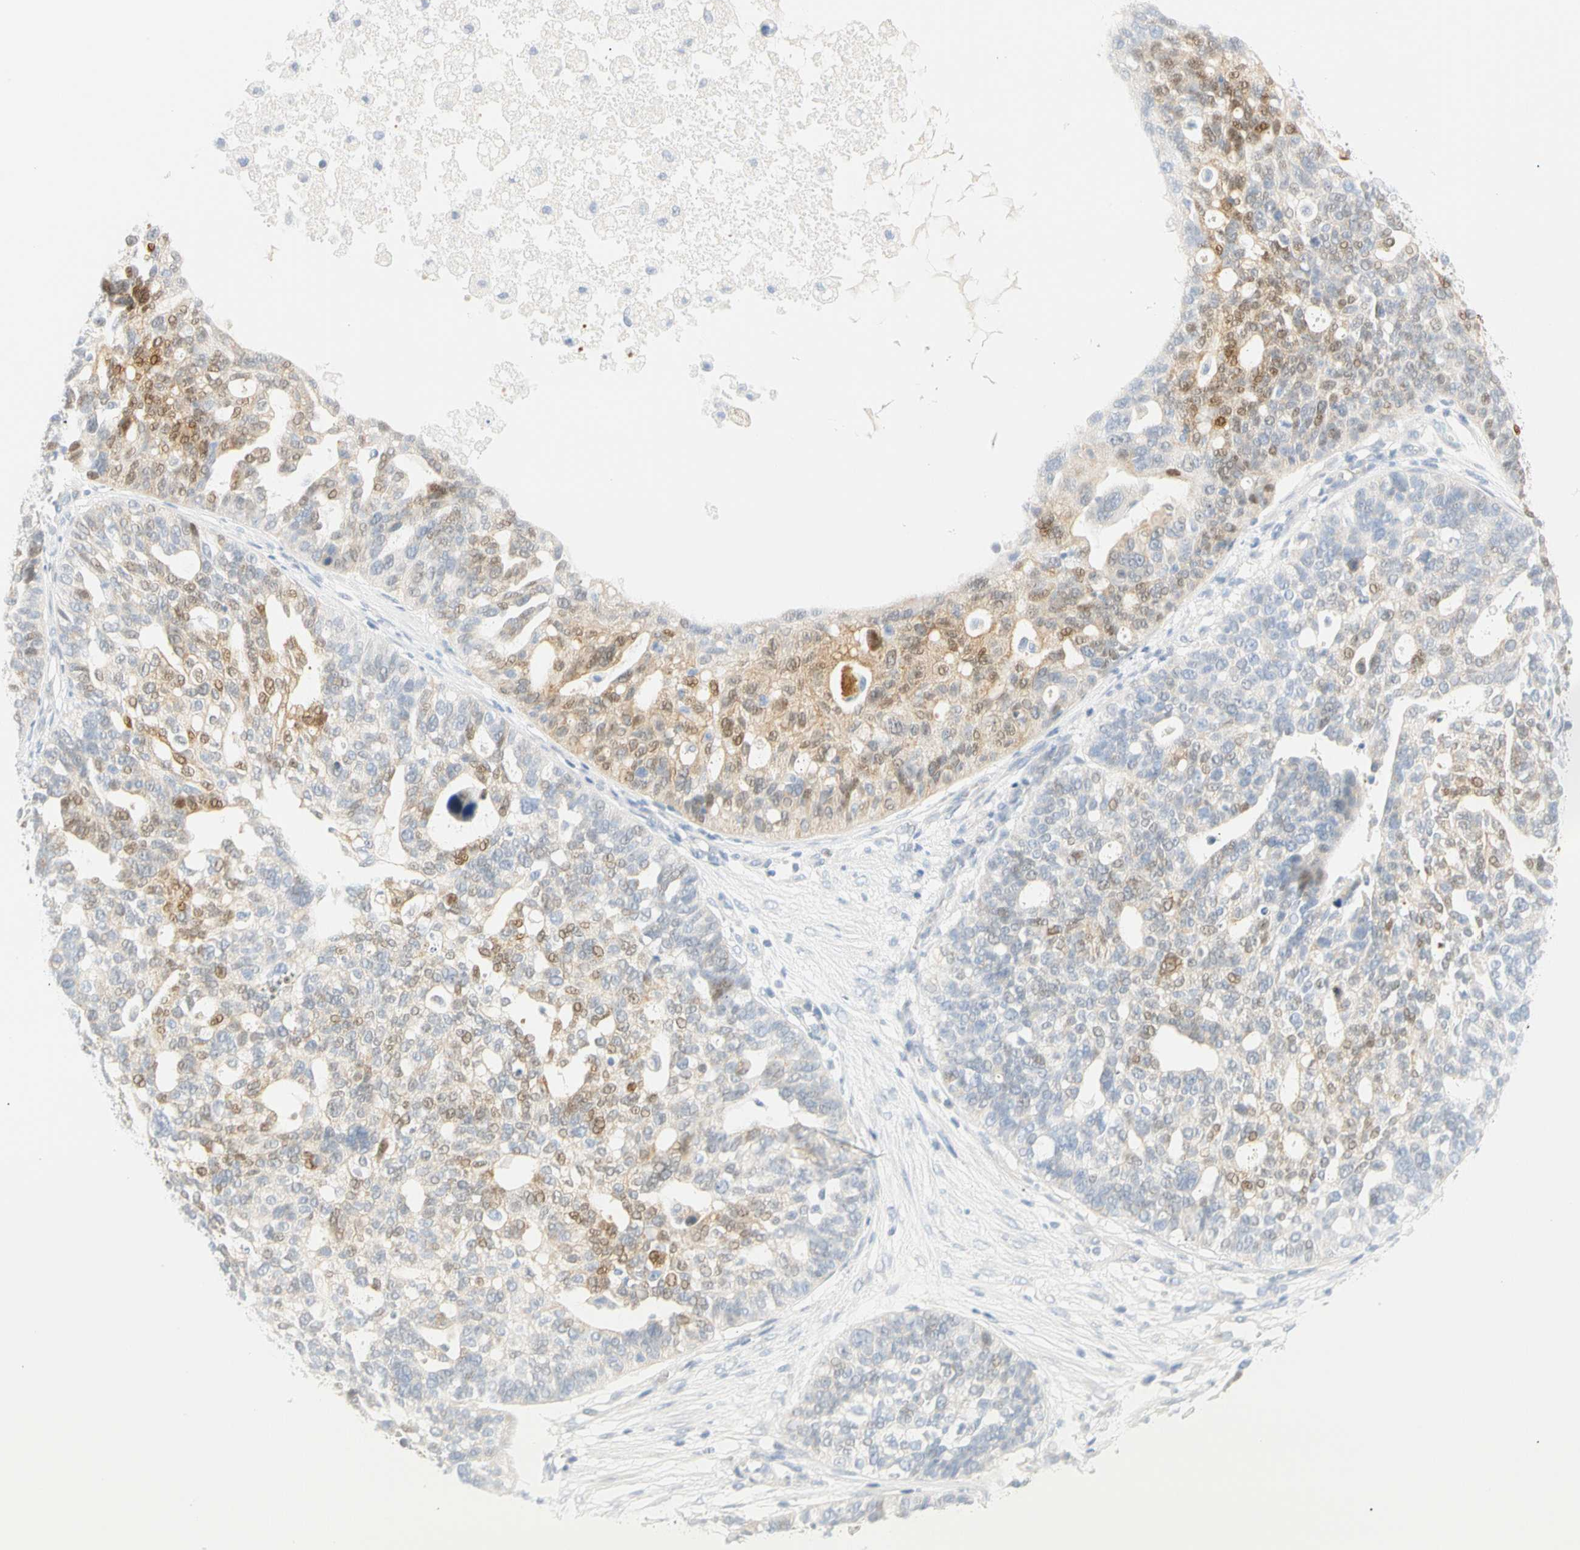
{"staining": {"intensity": "weak", "quantity": "<25%", "location": "cytoplasmic/membranous,nuclear"}, "tissue": "ovarian cancer", "cell_type": "Tumor cells", "image_type": "cancer", "snomed": [{"axis": "morphology", "description": "Cystadenocarcinoma, serous, NOS"}, {"axis": "topography", "description": "Ovary"}], "caption": "Immunohistochemistry photomicrograph of human ovarian serous cystadenocarcinoma stained for a protein (brown), which exhibits no staining in tumor cells.", "gene": "SELENBP1", "patient": {"sex": "female", "age": 59}}